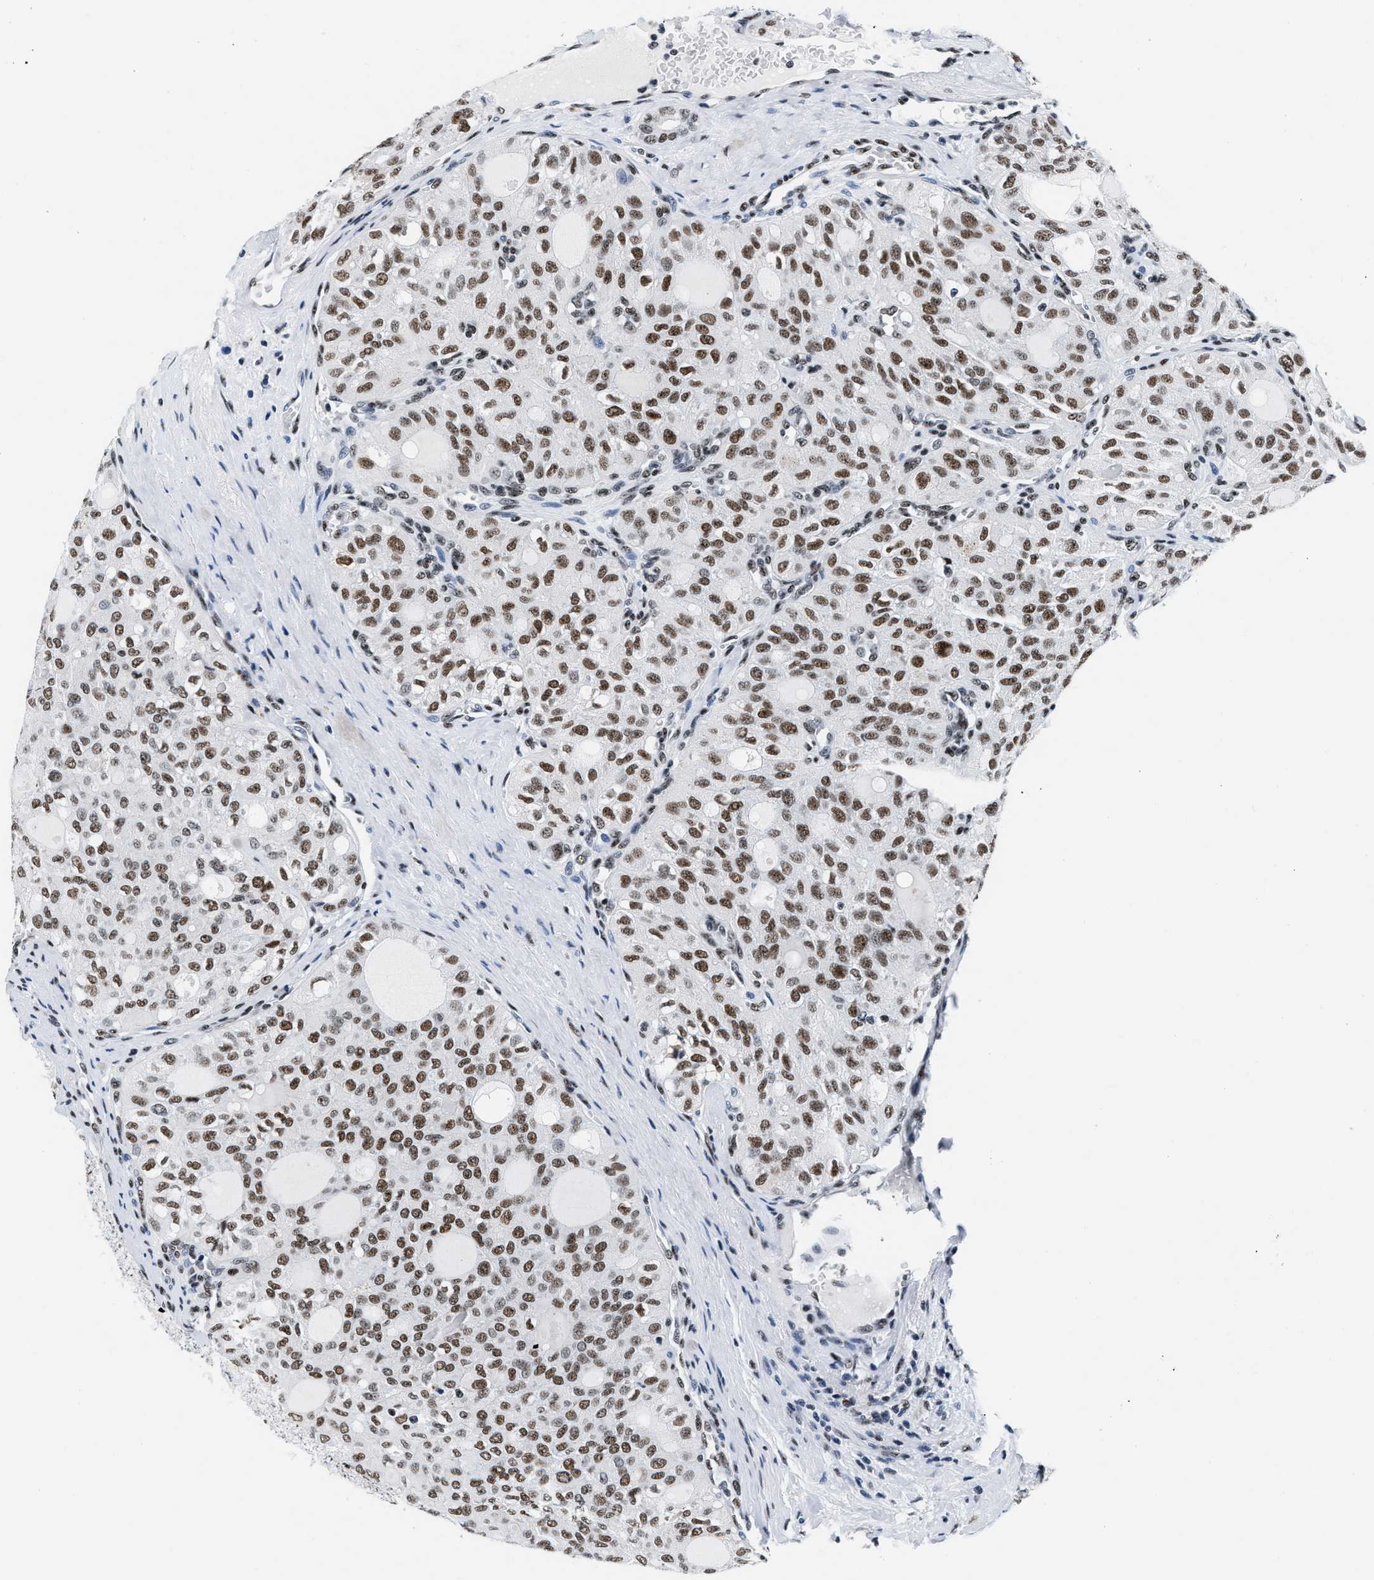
{"staining": {"intensity": "moderate", "quantity": ">75%", "location": "nuclear"}, "tissue": "thyroid cancer", "cell_type": "Tumor cells", "image_type": "cancer", "snomed": [{"axis": "morphology", "description": "Follicular adenoma carcinoma, NOS"}, {"axis": "topography", "description": "Thyroid gland"}], "caption": "Protein staining of thyroid follicular adenoma carcinoma tissue demonstrates moderate nuclear positivity in approximately >75% of tumor cells.", "gene": "RAD50", "patient": {"sex": "male", "age": 75}}